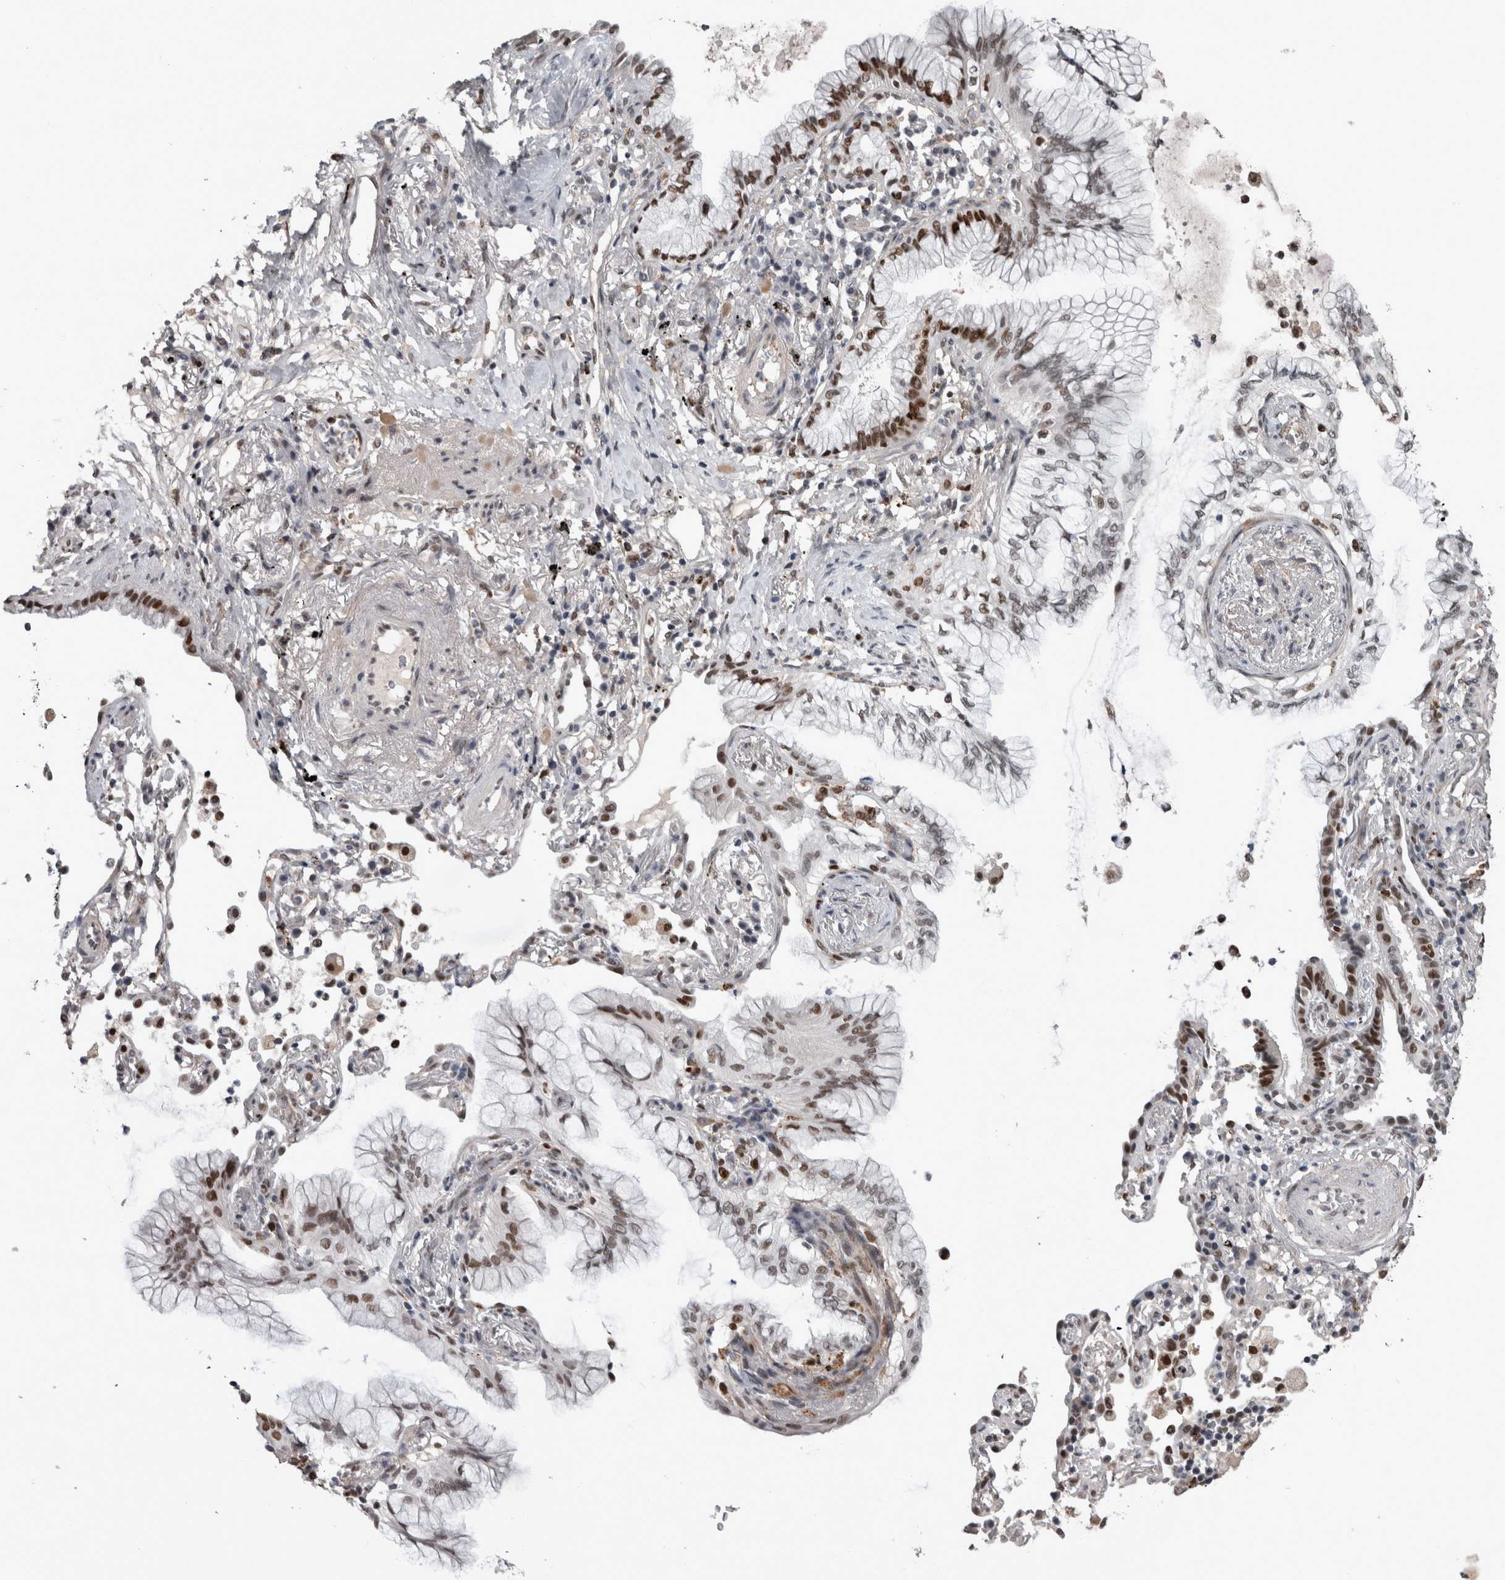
{"staining": {"intensity": "strong", "quantity": "25%-75%", "location": "nuclear"}, "tissue": "lung cancer", "cell_type": "Tumor cells", "image_type": "cancer", "snomed": [{"axis": "morphology", "description": "Adenocarcinoma, NOS"}, {"axis": "topography", "description": "Lung"}], "caption": "The histopathology image exhibits immunohistochemical staining of lung cancer (adenocarcinoma). There is strong nuclear expression is present in about 25%-75% of tumor cells.", "gene": "POLD2", "patient": {"sex": "female", "age": 70}}